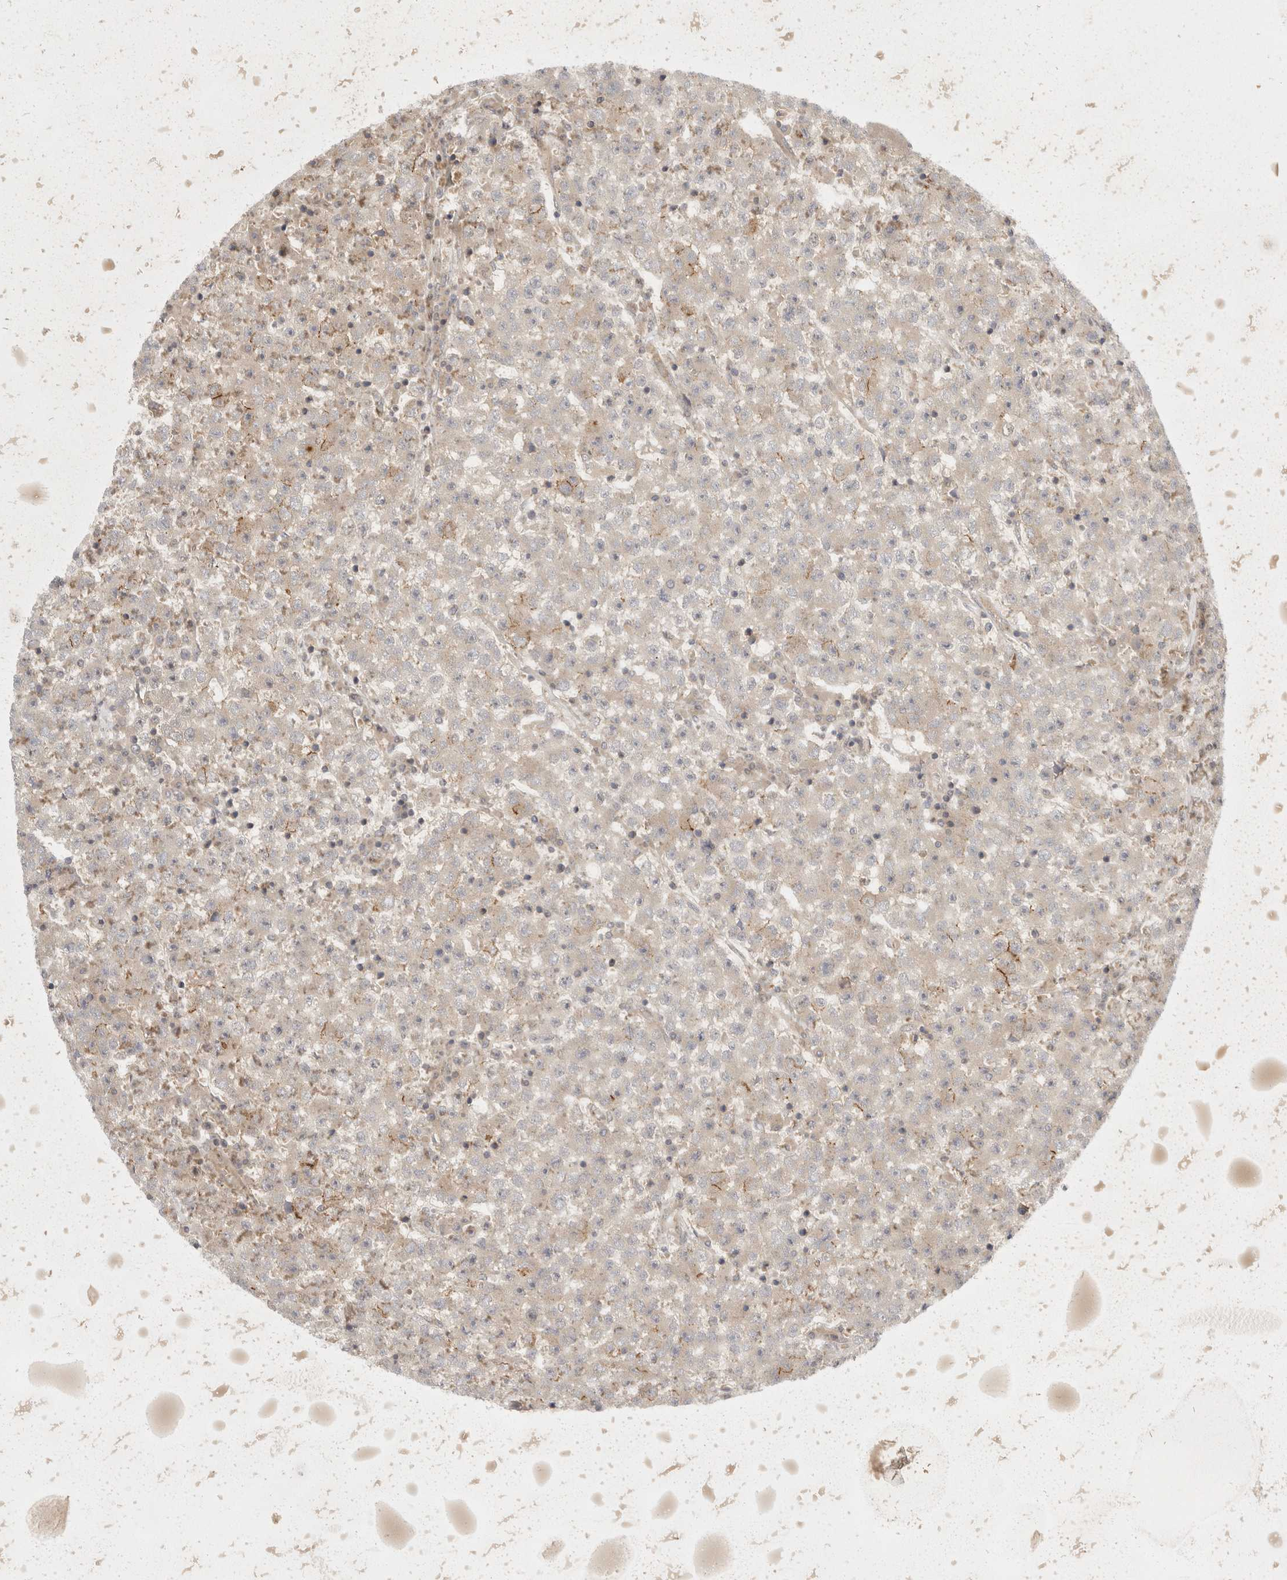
{"staining": {"intensity": "weak", "quantity": "25%-75%", "location": "cytoplasmic/membranous"}, "tissue": "testis cancer", "cell_type": "Tumor cells", "image_type": "cancer", "snomed": [{"axis": "morphology", "description": "Seminoma, NOS"}, {"axis": "topography", "description": "Testis"}], "caption": "Testis cancer stained for a protein exhibits weak cytoplasmic/membranous positivity in tumor cells.", "gene": "EIF4G3", "patient": {"sex": "male", "age": 22}}